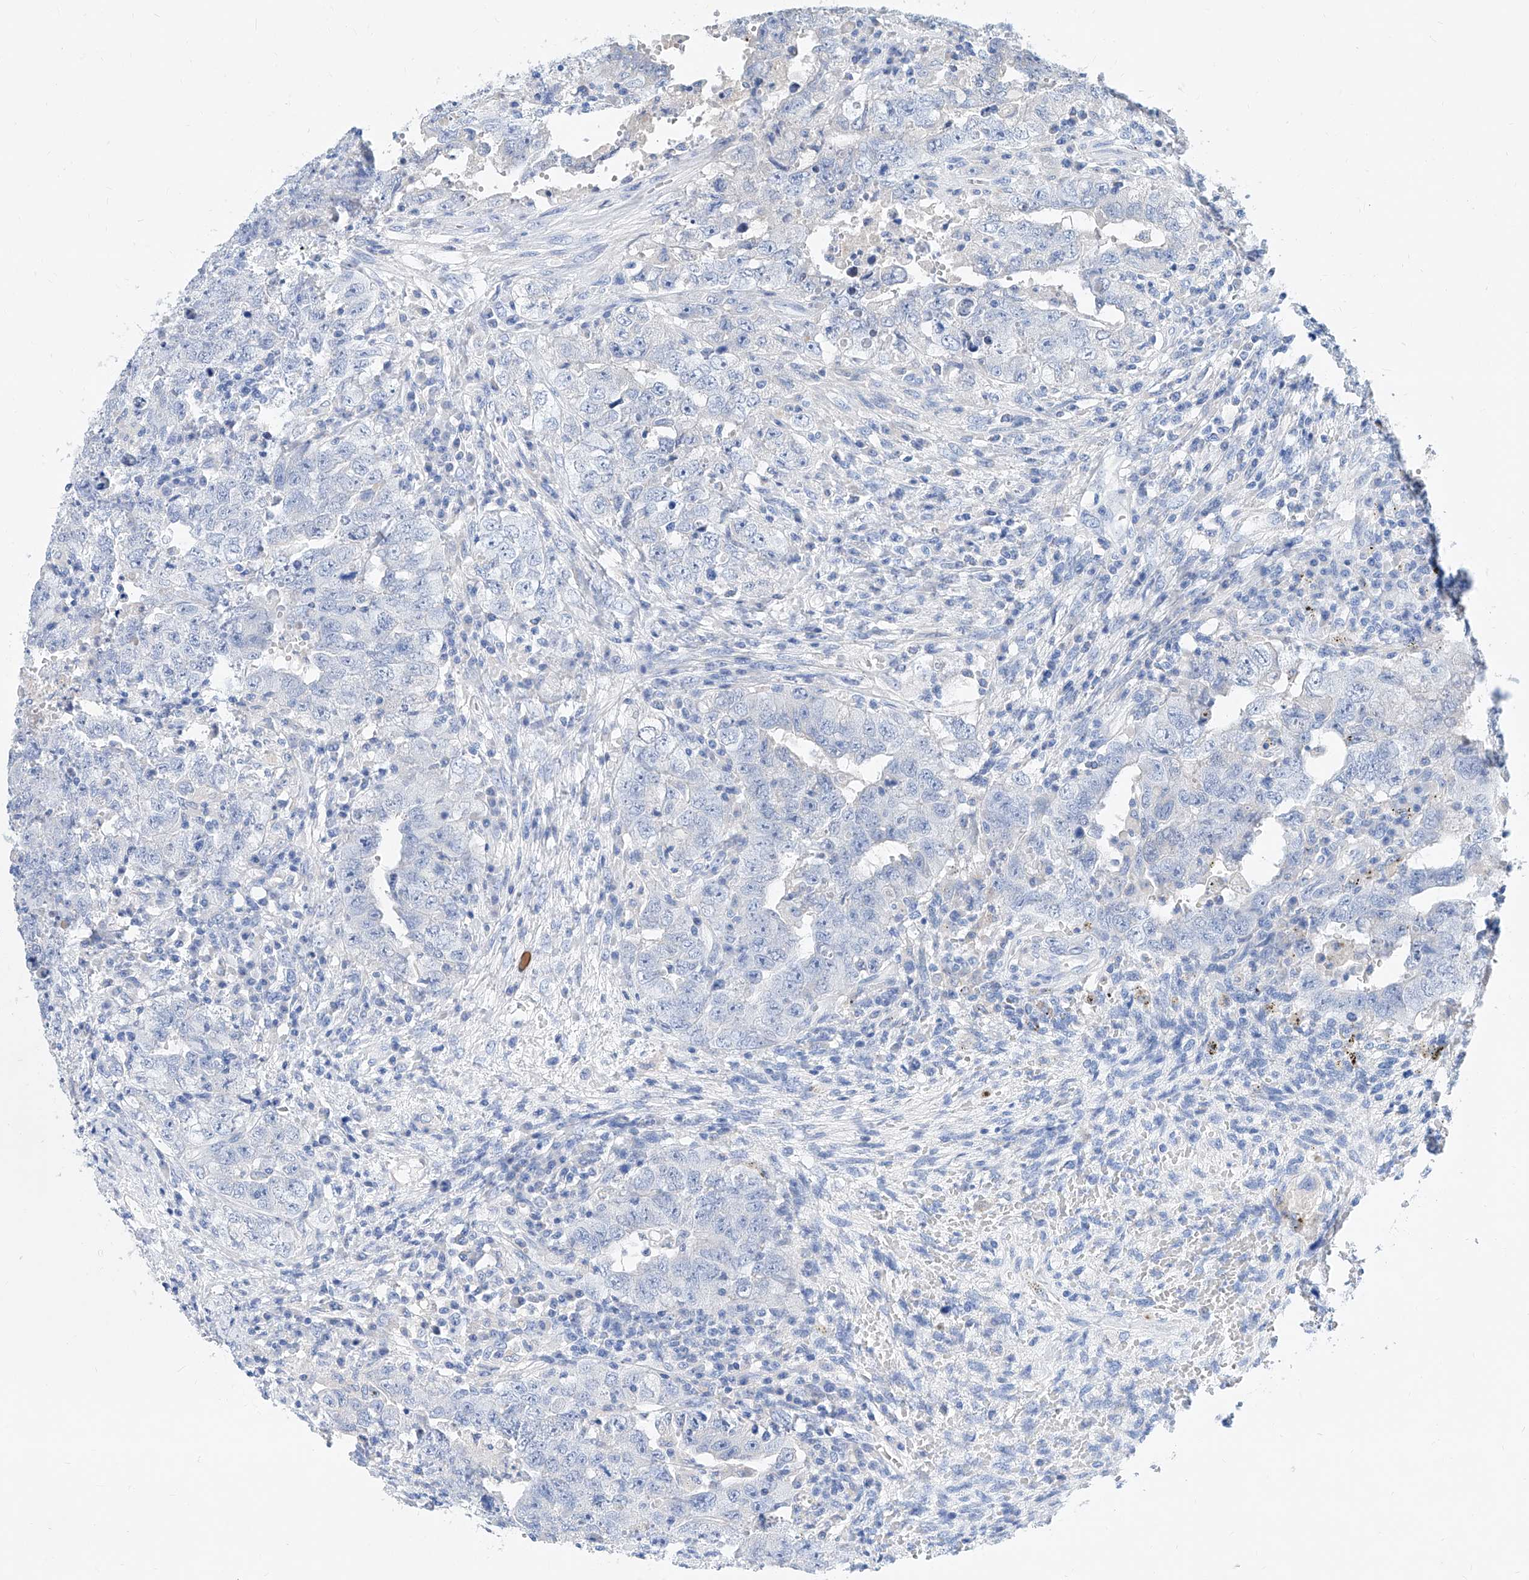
{"staining": {"intensity": "negative", "quantity": "none", "location": "none"}, "tissue": "testis cancer", "cell_type": "Tumor cells", "image_type": "cancer", "snomed": [{"axis": "morphology", "description": "Carcinoma, Embryonal, NOS"}, {"axis": "topography", "description": "Testis"}], "caption": "Tumor cells are negative for protein expression in human embryonal carcinoma (testis).", "gene": "SLC25A29", "patient": {"sex": "male", "age": 26}}